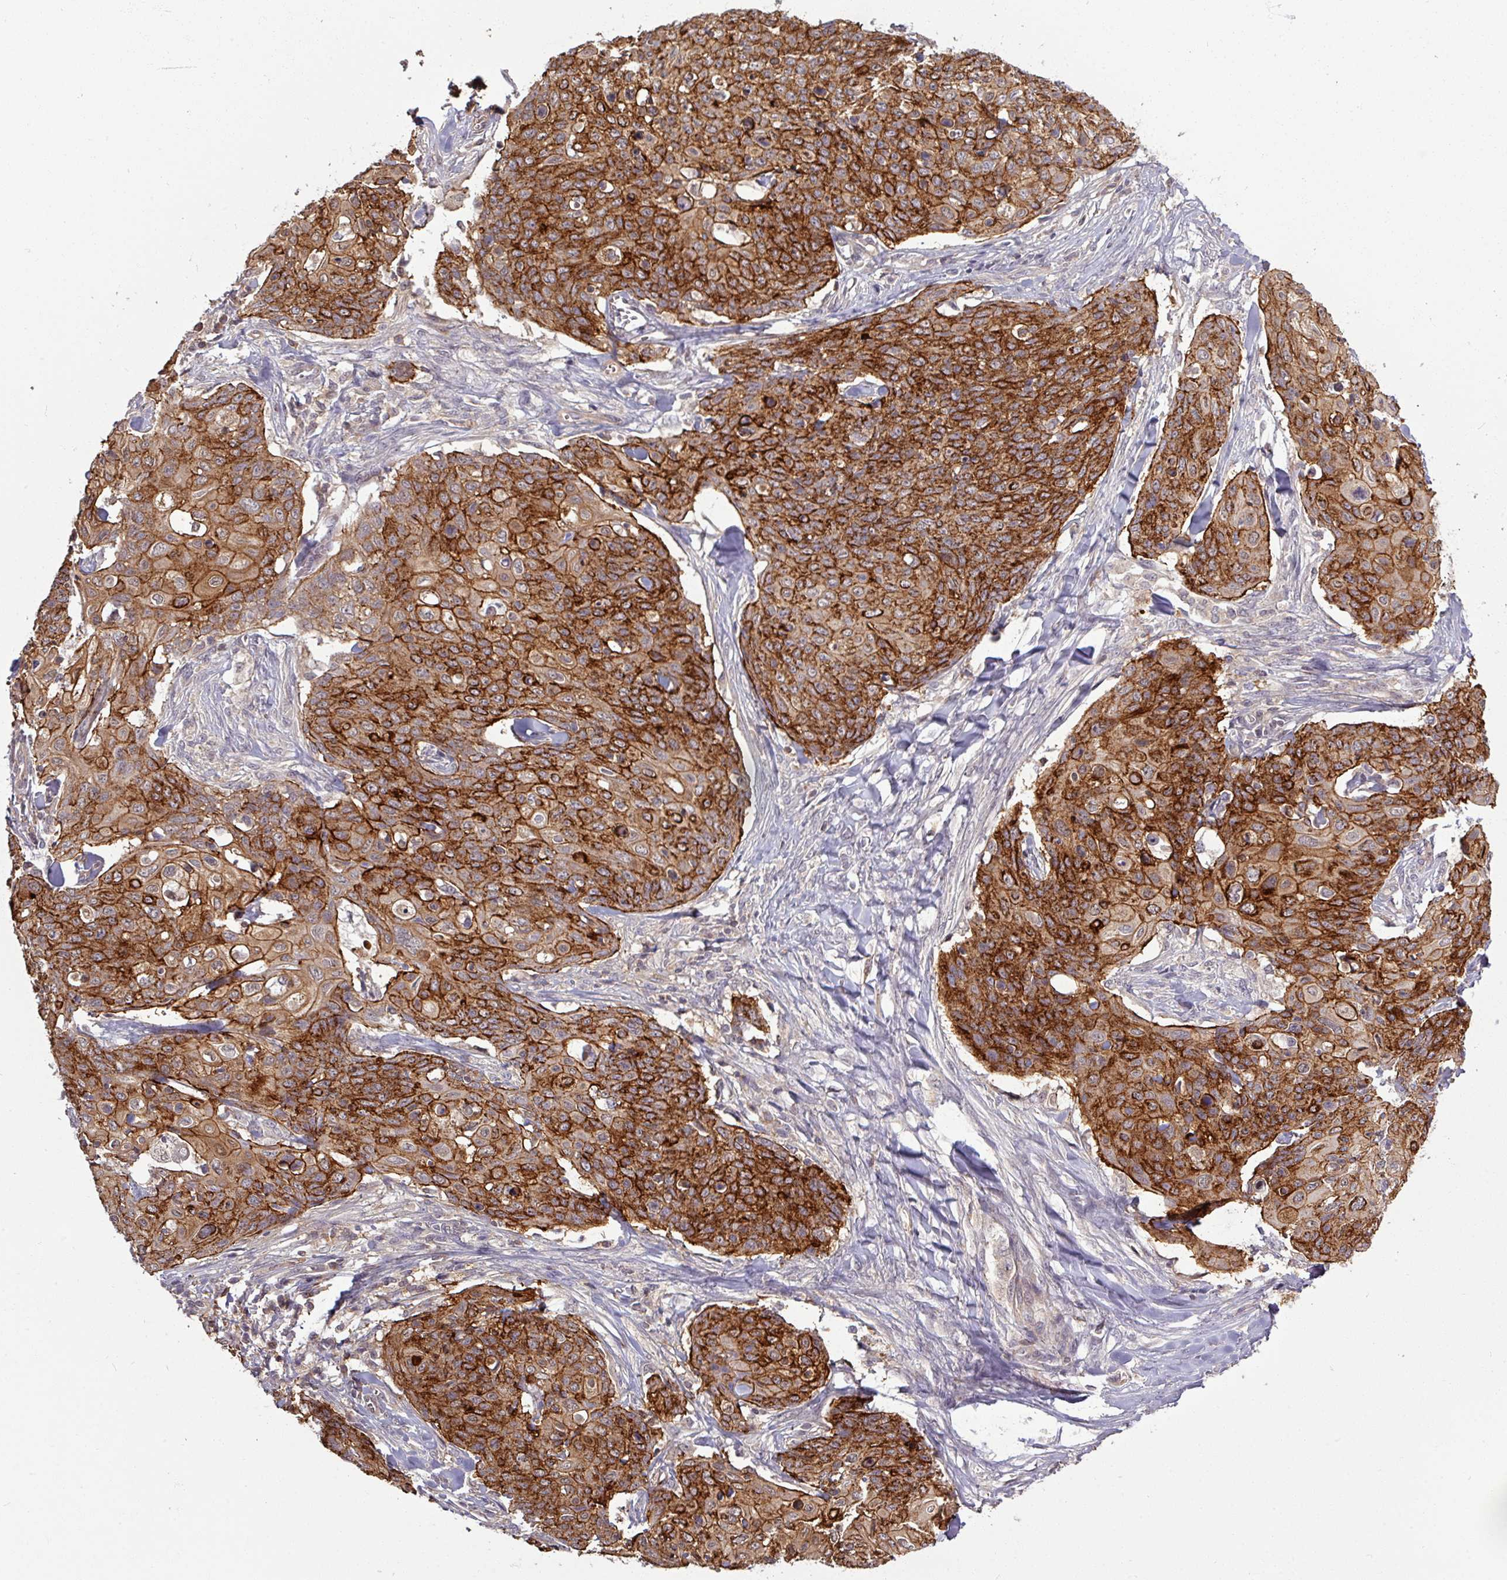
{"staining": {"intensity": "strong", "quantity": ">75%", "location": "cytoplasmic/membranous"}, "tissue": "skin cancer", "cell_type": "Tumor cells", "image_type": "cancer", "snomed": [{"axis": "morphology", "description": "Squamous cell carcinoma, NOS"}, {"axis": "topography", "description": "Skin"}, {"axis": "topography", "description": "Vulva"}], "caption": "Strong cytoplasmic/membranous protein expression is appreciated in about >75% of tumor cells in squamous cell carcinoma (skin). The protein is shown in brown color, while the nuclei are stained blue.", "gene": "TUSC3", "patient": {"sex": "female", "age": 85}}